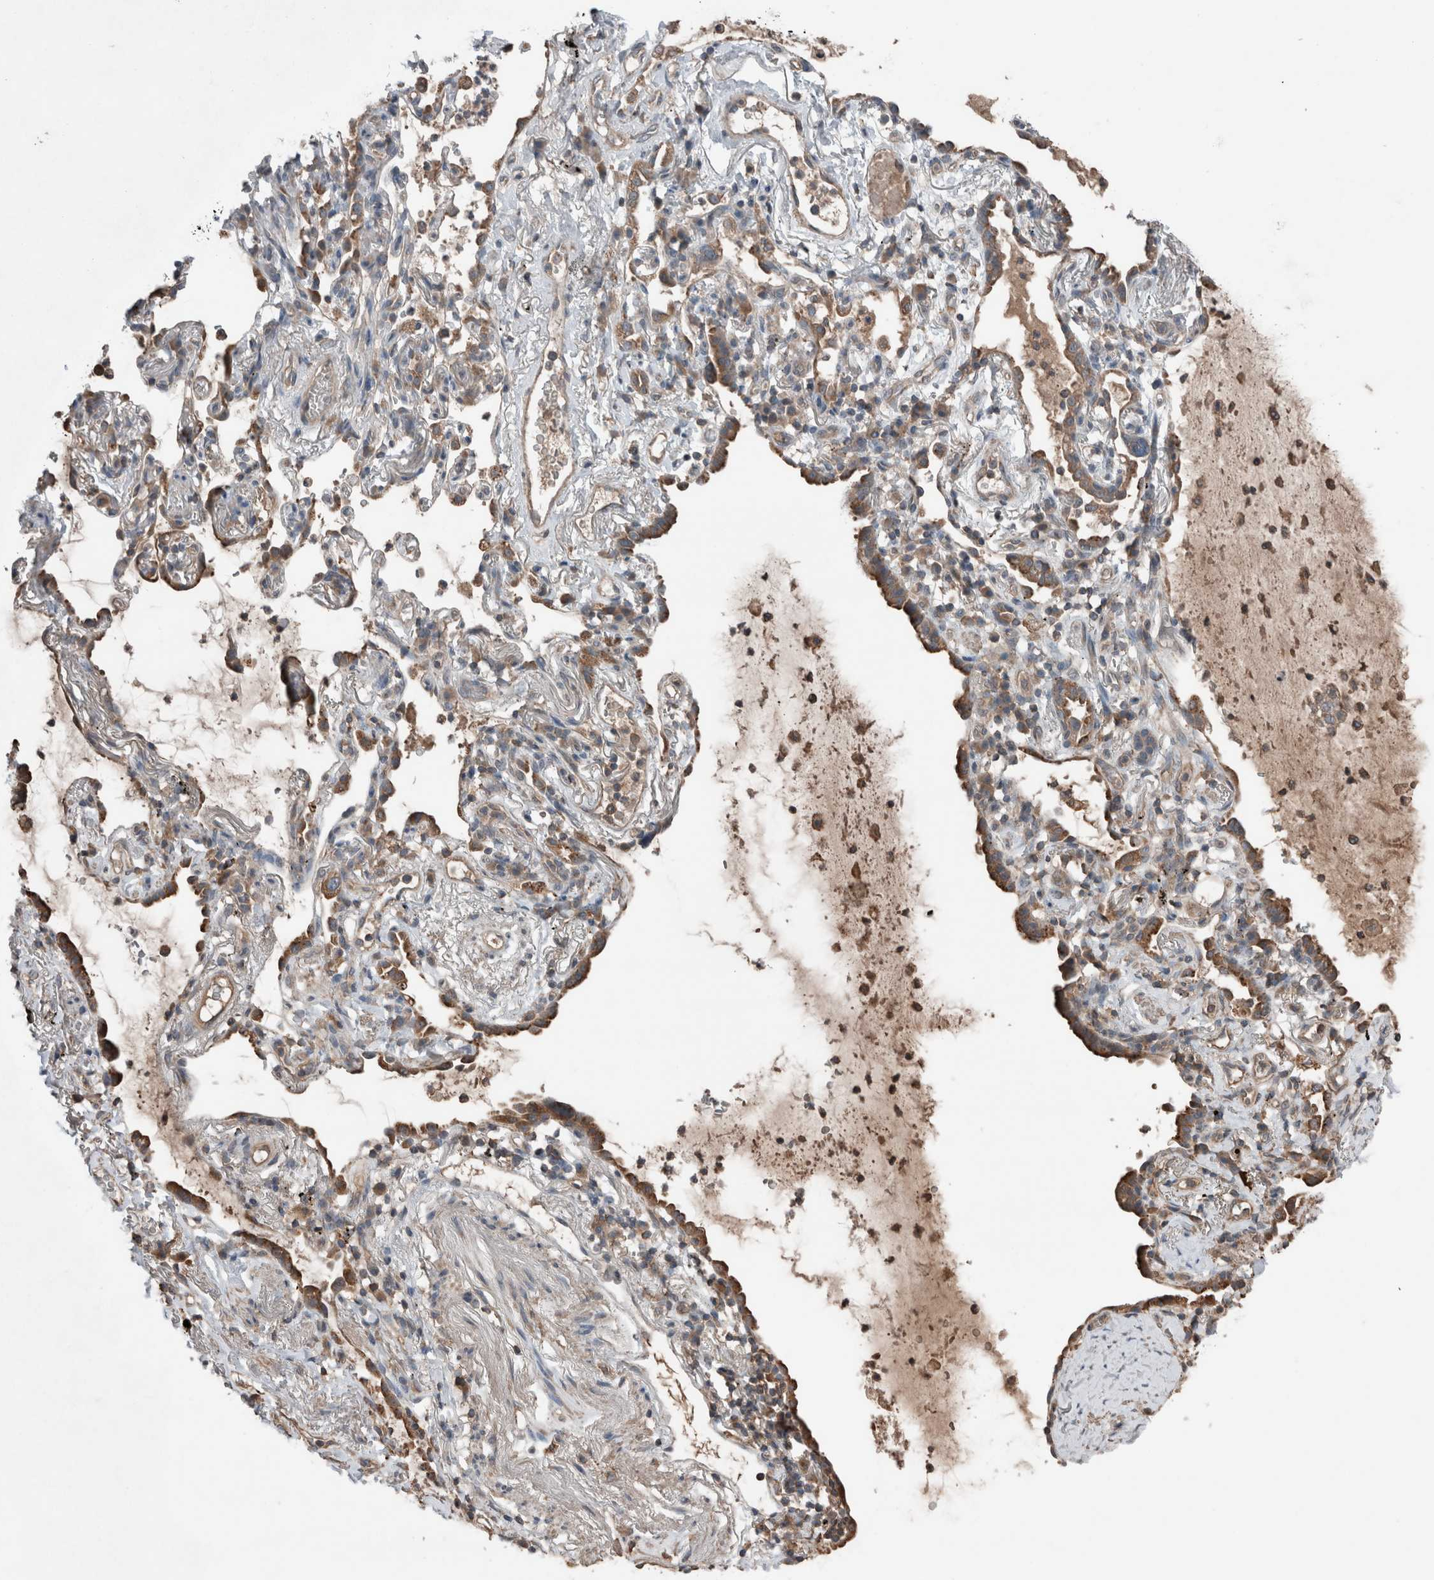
{"staining": {"intensity": "moderate", "quantity": ">75%", "location": "cytoplasmic/membranous"}, "tissue": "lung cancer", "cell_type": "Tumor cells", "image_type": "cancer", "snomed": [{"axis": "morphology", "description": "Adenocarcinoma, NOS"}, {"axis": "topography", "description": "Lung"}], "caption": "Tumor cells show moderate cytoplasmic/membranous positivity in approximately >75% of cells in lung cancer.", "gene": "KLK14", "patient": {"sex": "female", "age": 70}}